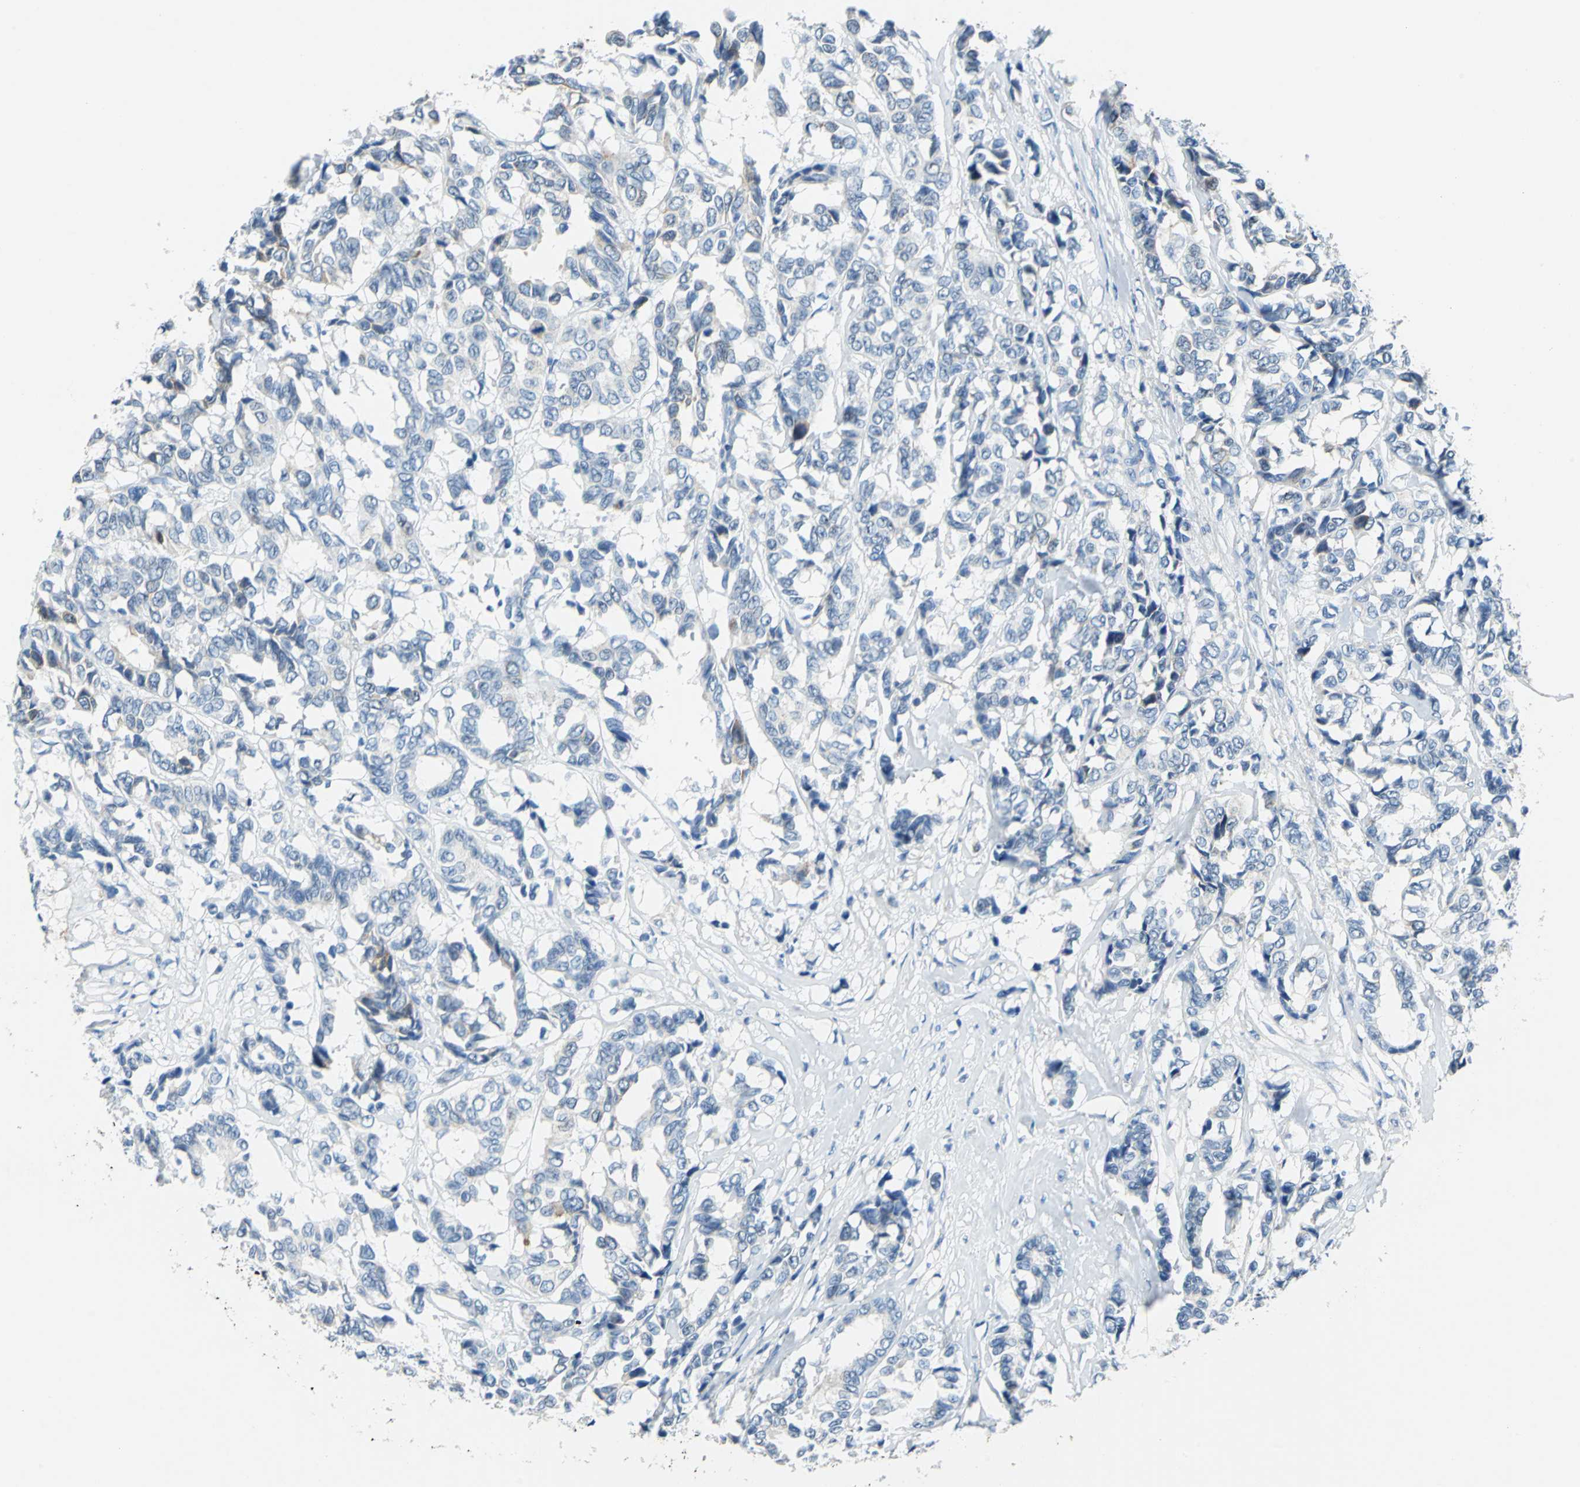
{"staining": {"intensity": "negative", "quantity": "none", "location": "none"}, "tissue": "breast cancer", "cell_type": "Tumor cells", "image_type": "cancer", "snomed": [{"axis": "morphology", "description": "Duct carcinoma"}, {"axis": "topography", "description": "Breast"}], "caption": "Immunohistochemistry of breast infiltrating ductal carcinoma exhibits no expression in tumor cells.", "gene": "TEX264", "patient": {"sex": "female", "age": 87}}